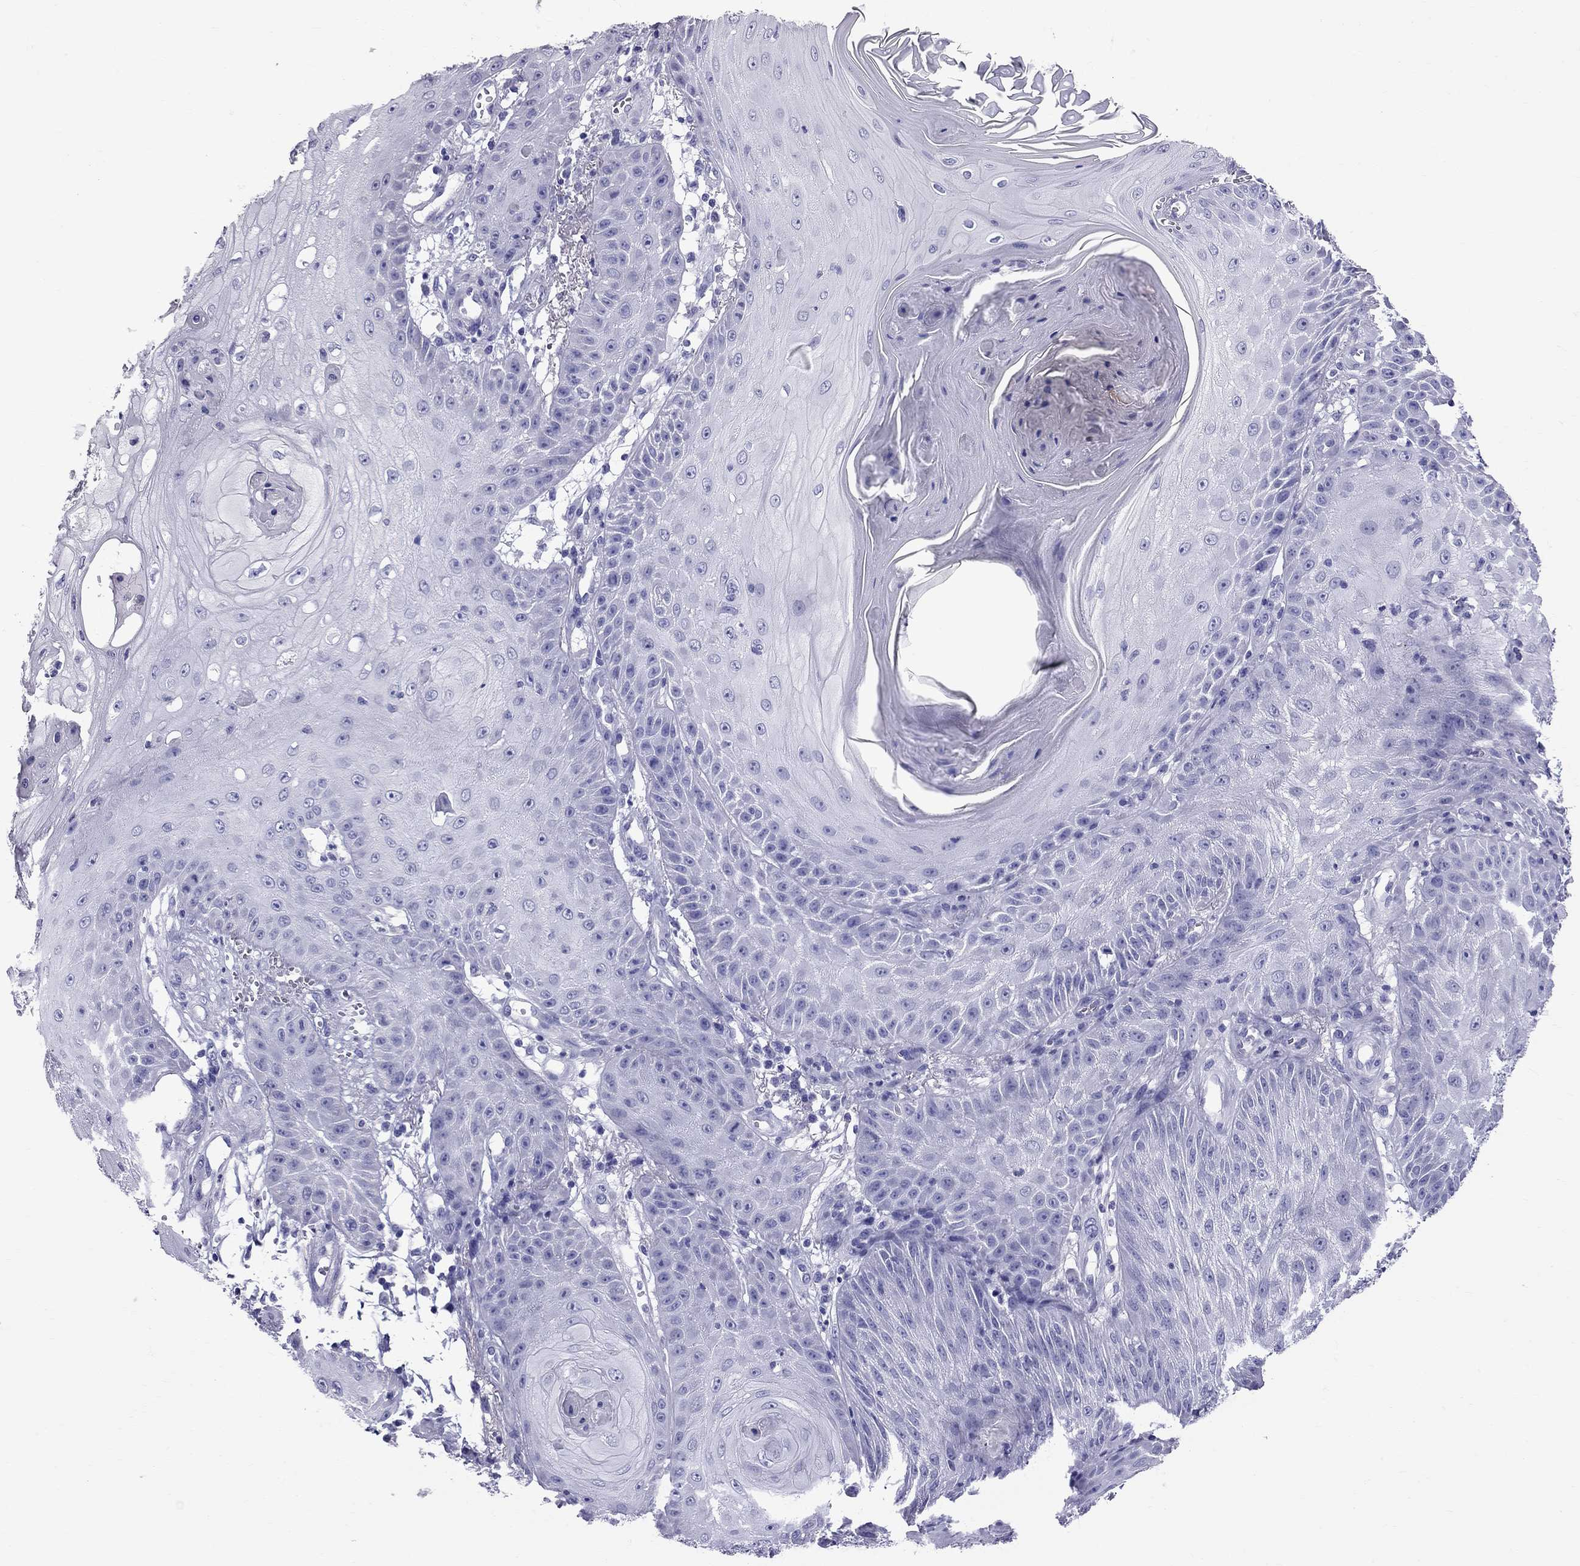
{"staining": {"intensity": "negative", "quantity": "none", "location": "none"}, "tissue": "skin cancer", "cell_type": "Tumor cells", "image_type": "cancer", "snomed": [{"axis": "morphology", "description": "Squamous cell carcinoma, NOS"}, {"axis": "topography", "description": "Skin"}], "caption": "Skin cancer (squamous cell carcinoma) was stained to show a protein in brown. There is no significant staining in tumor cells.", "gene": "TTLL13", "patient": {"sex": "male", "age": 70}}